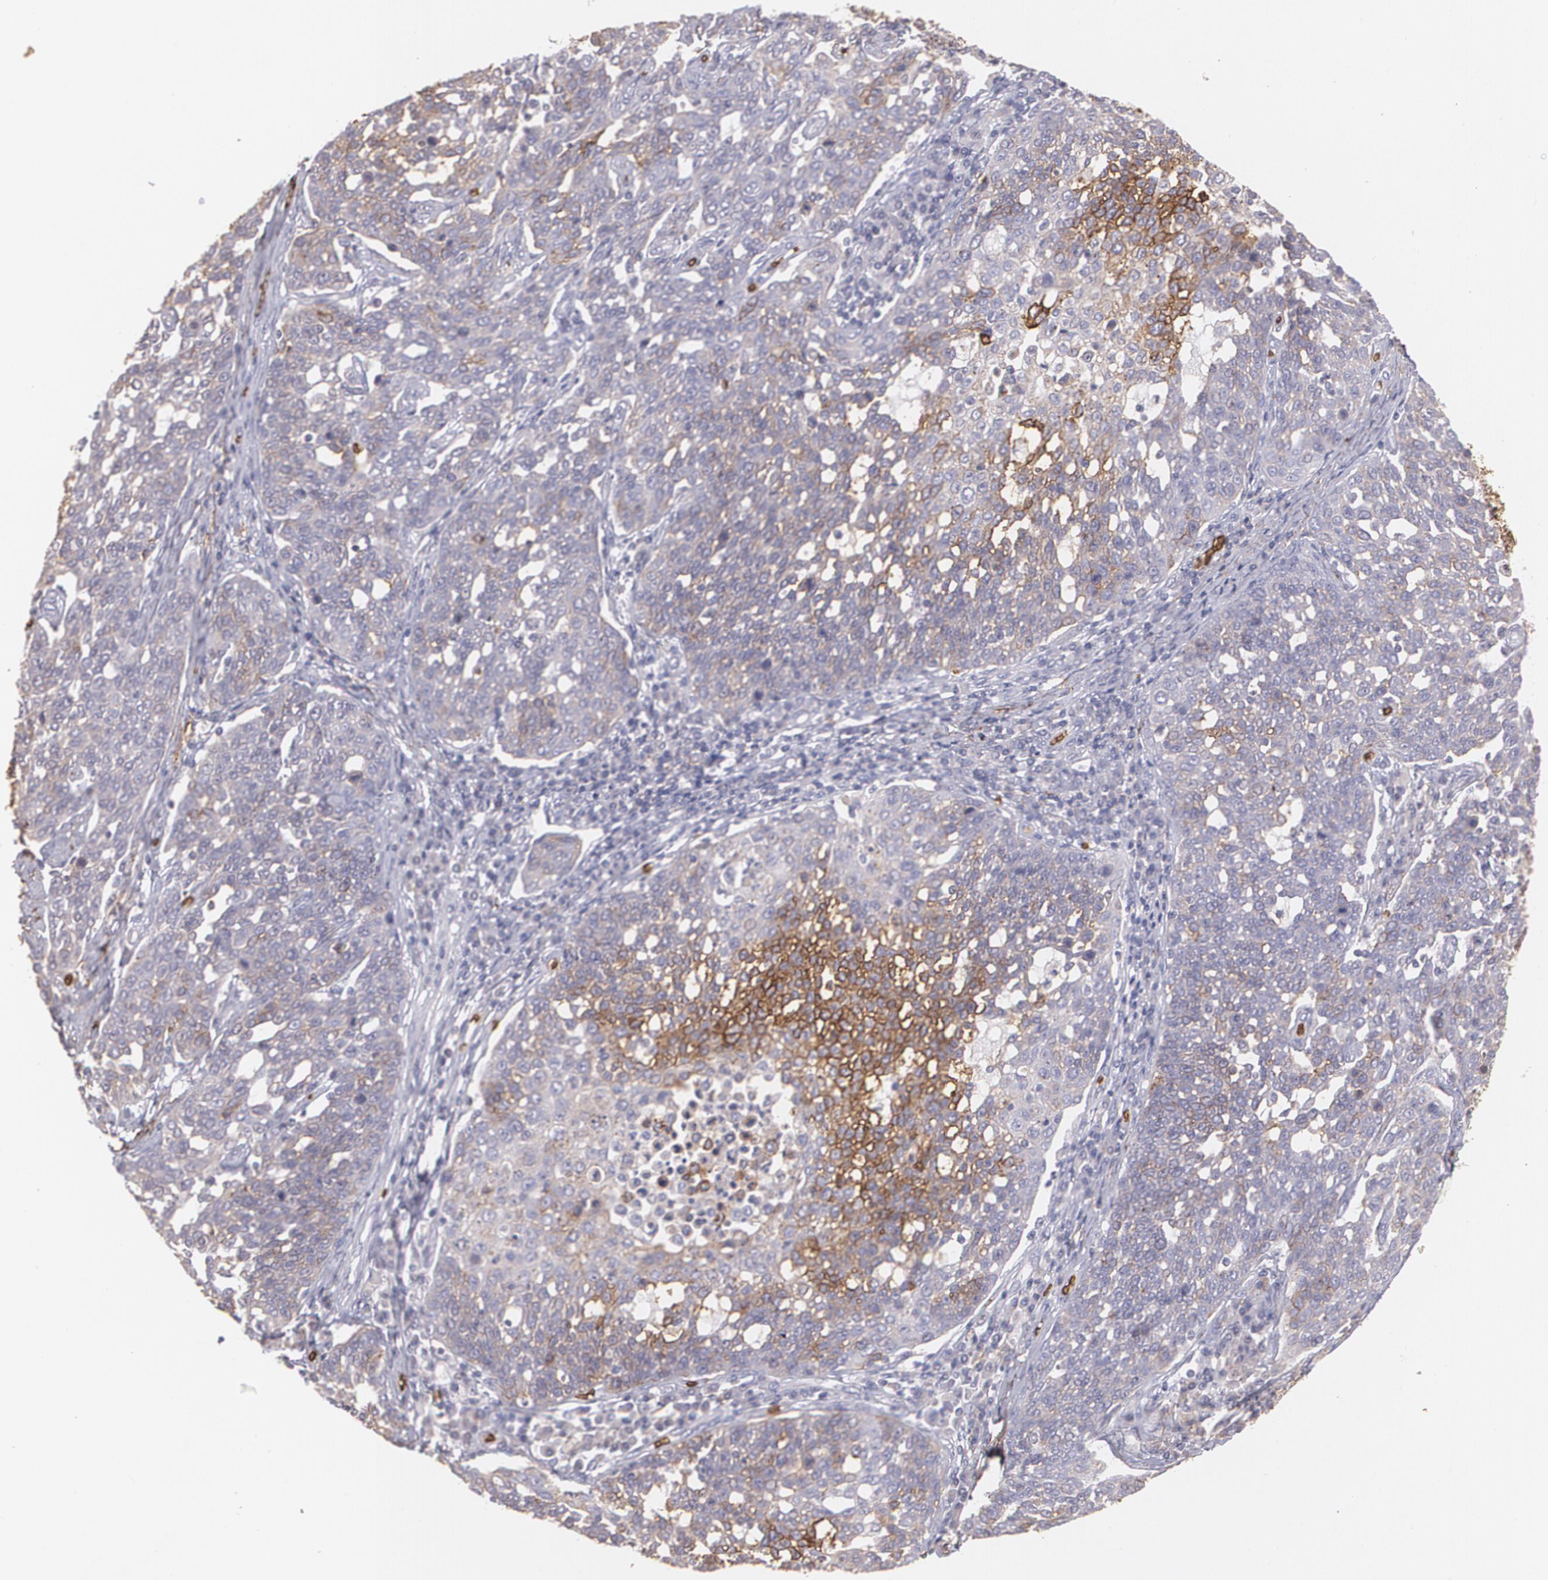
{"staining": {"intensity": "weak", "quantity": ">75%", "location": "cytoplasmic/membranous"}, "tissue": "cervical cancer", "cell_type": "Tumor cells", "image_type": "cancer", "snomed": [{"axis": "morphology", "description": "Squamous cell carcinoma, NOS"}, {"axis": "topography", "description": "Cervix"}], "caption": "The image exhibits immunohistochemical staining of cervical squamous cell carcinoma. There is weak cytoplasmic/membranous staining is present in approximately >75% of tumor cells.", "gene": "SLC2A1", "patient": {"sex": "female", "age": 34}}